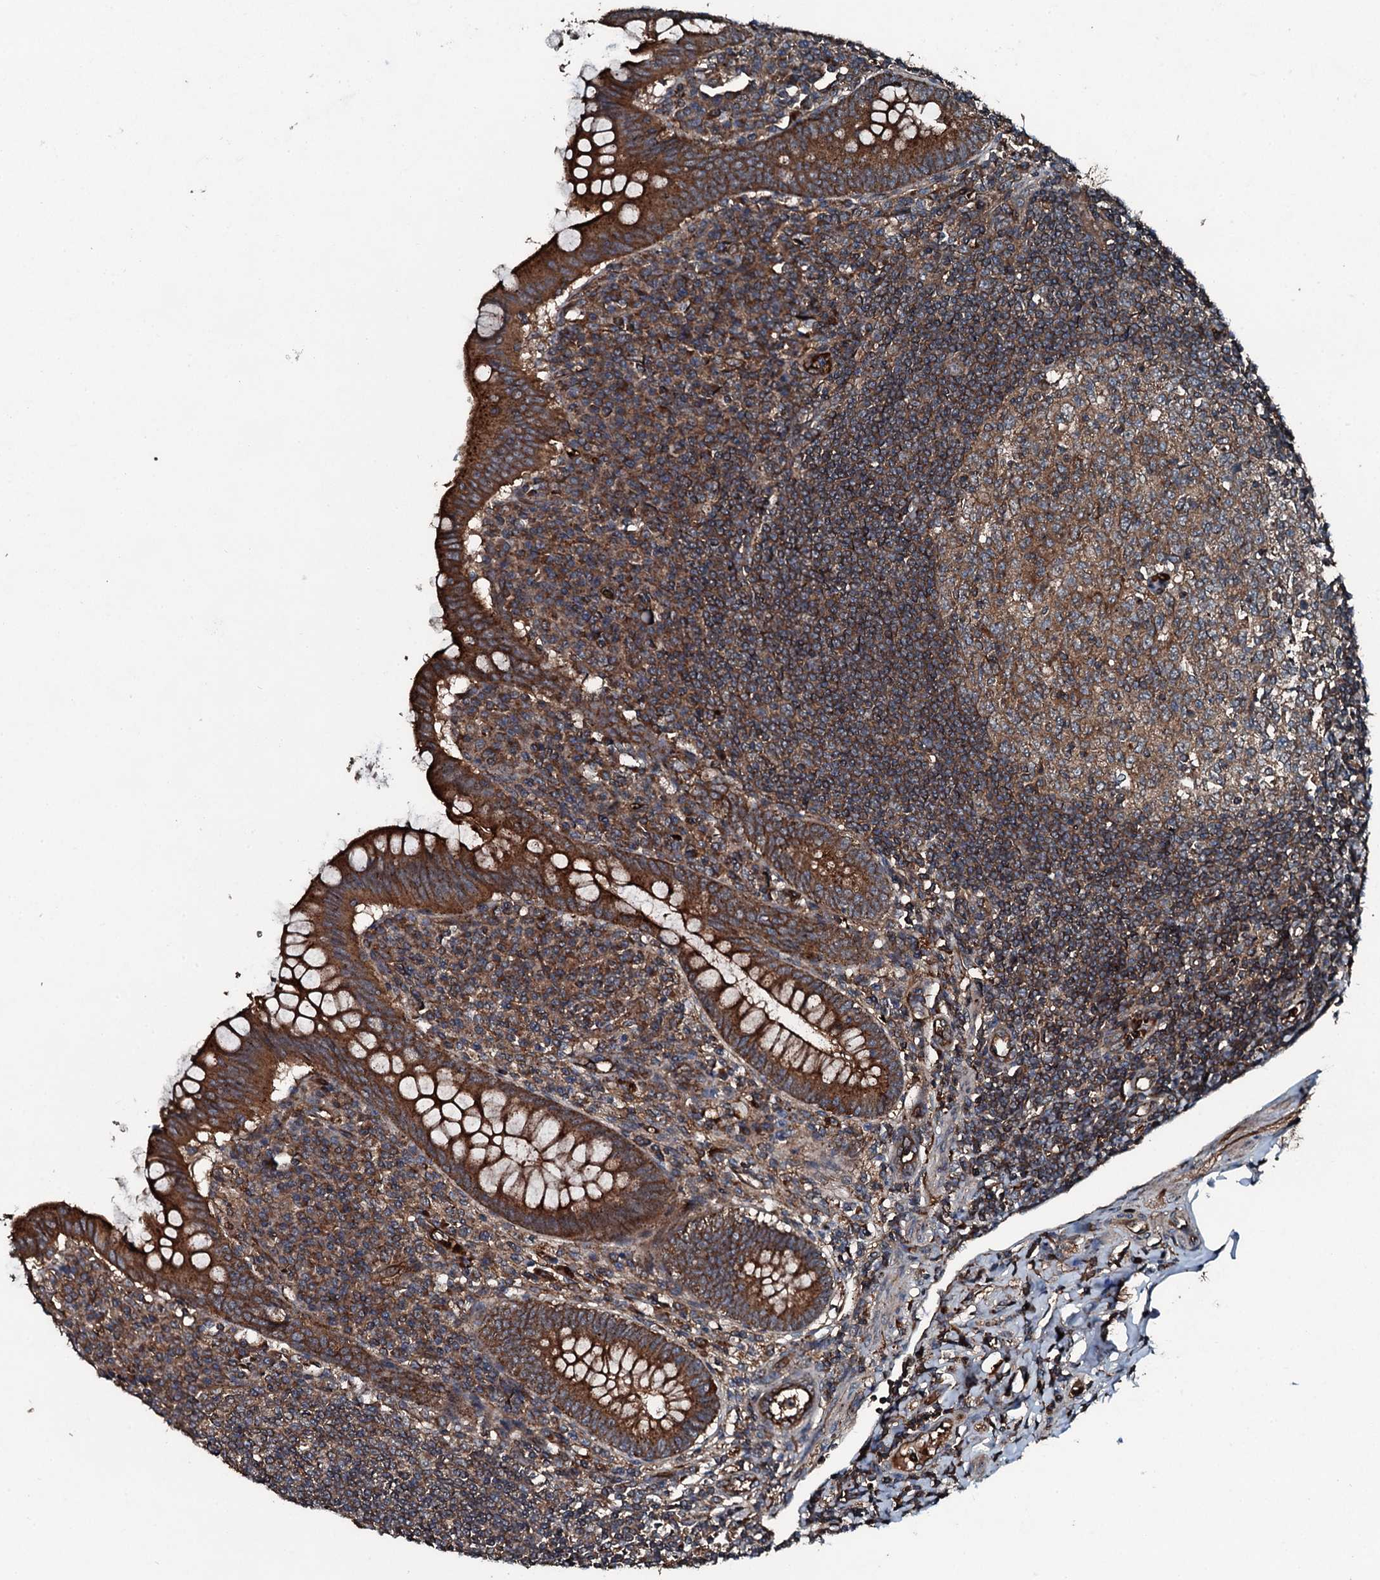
{"staining": {"intensity": "strong", "quantity": ">75%", "location": "cytoplasmic/membranous"}, "tissue": "appendix", "cell_type": "Glandular cells", "image_type": "normal", "snomed": [{"axis": "morphology", "description": "Normal tissue, NOS"}, {"axis": "topography", "description": "Appendix"}], "caption": "Protein expression analysis of unremarkable human appendix reveals strong cytoplasmic/membranous positivity in approximately >75% of glandular cells.", "gene": "TRIM7", "patient": {"sex": "female", "age": 33}}